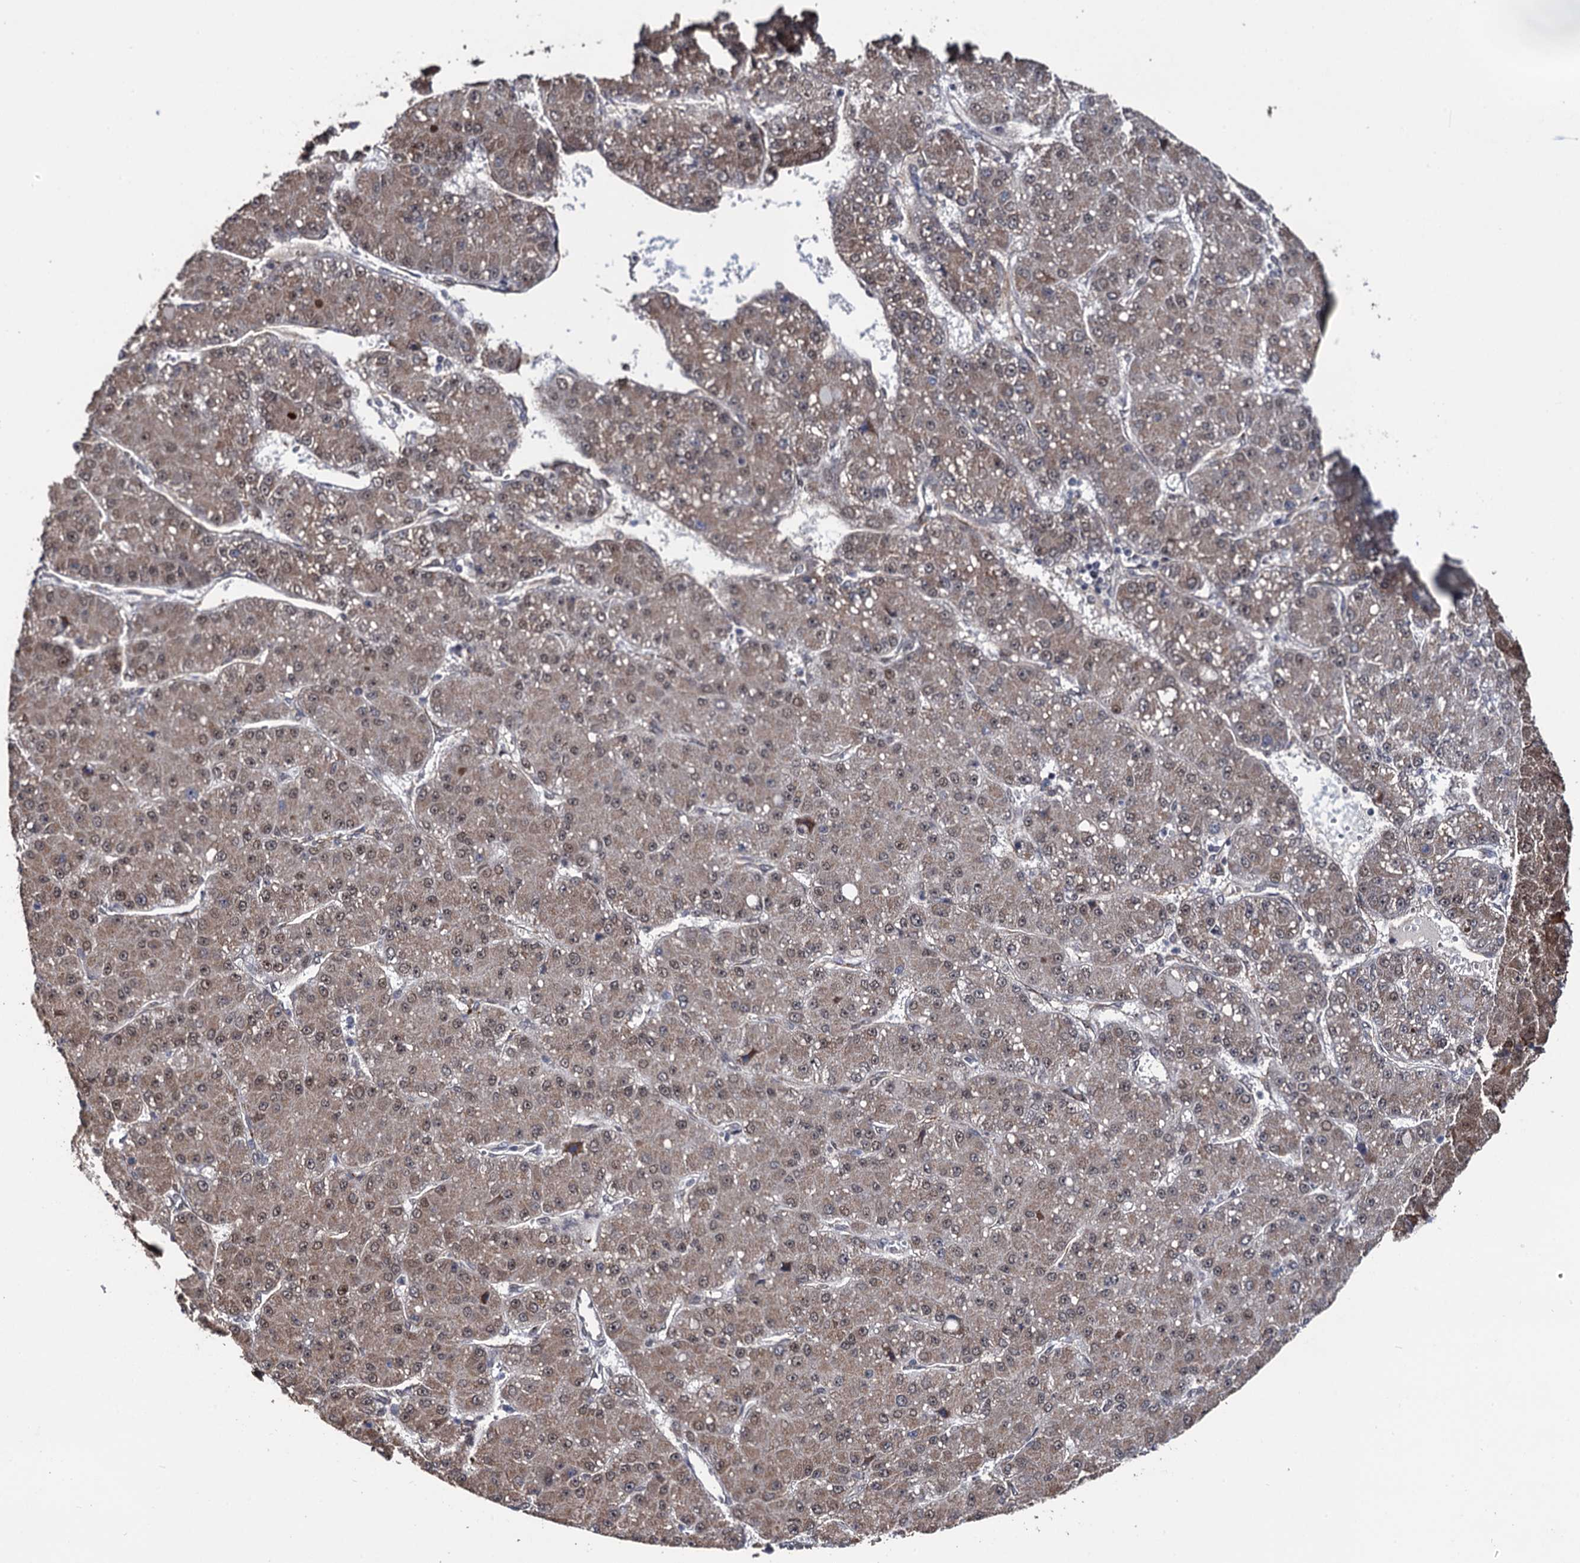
{"staining": {"intensity": "weak", "quantity": ">75%", "location": "cytoplasmic/membranous,nuclear"}, "tissue": "liver cancer", "cell_type": "Tumor cells", "image_type": "cancer", "snomed": [{"axis": "morphology", "description": "Carcinoma, Hepatocellular, NOS"}, {"axis": "topography", "description": "Liver"}], "caption": "Brown immunohistochemical staining in human liver cancer (hepatocellular carcinoma) demonstrates weak cytoplasmic/membranous and nuclear positivity in approximately >75% of tumor cells.", "gene": "LRRC63", "patient": {"sex": "male", "age": 67}}